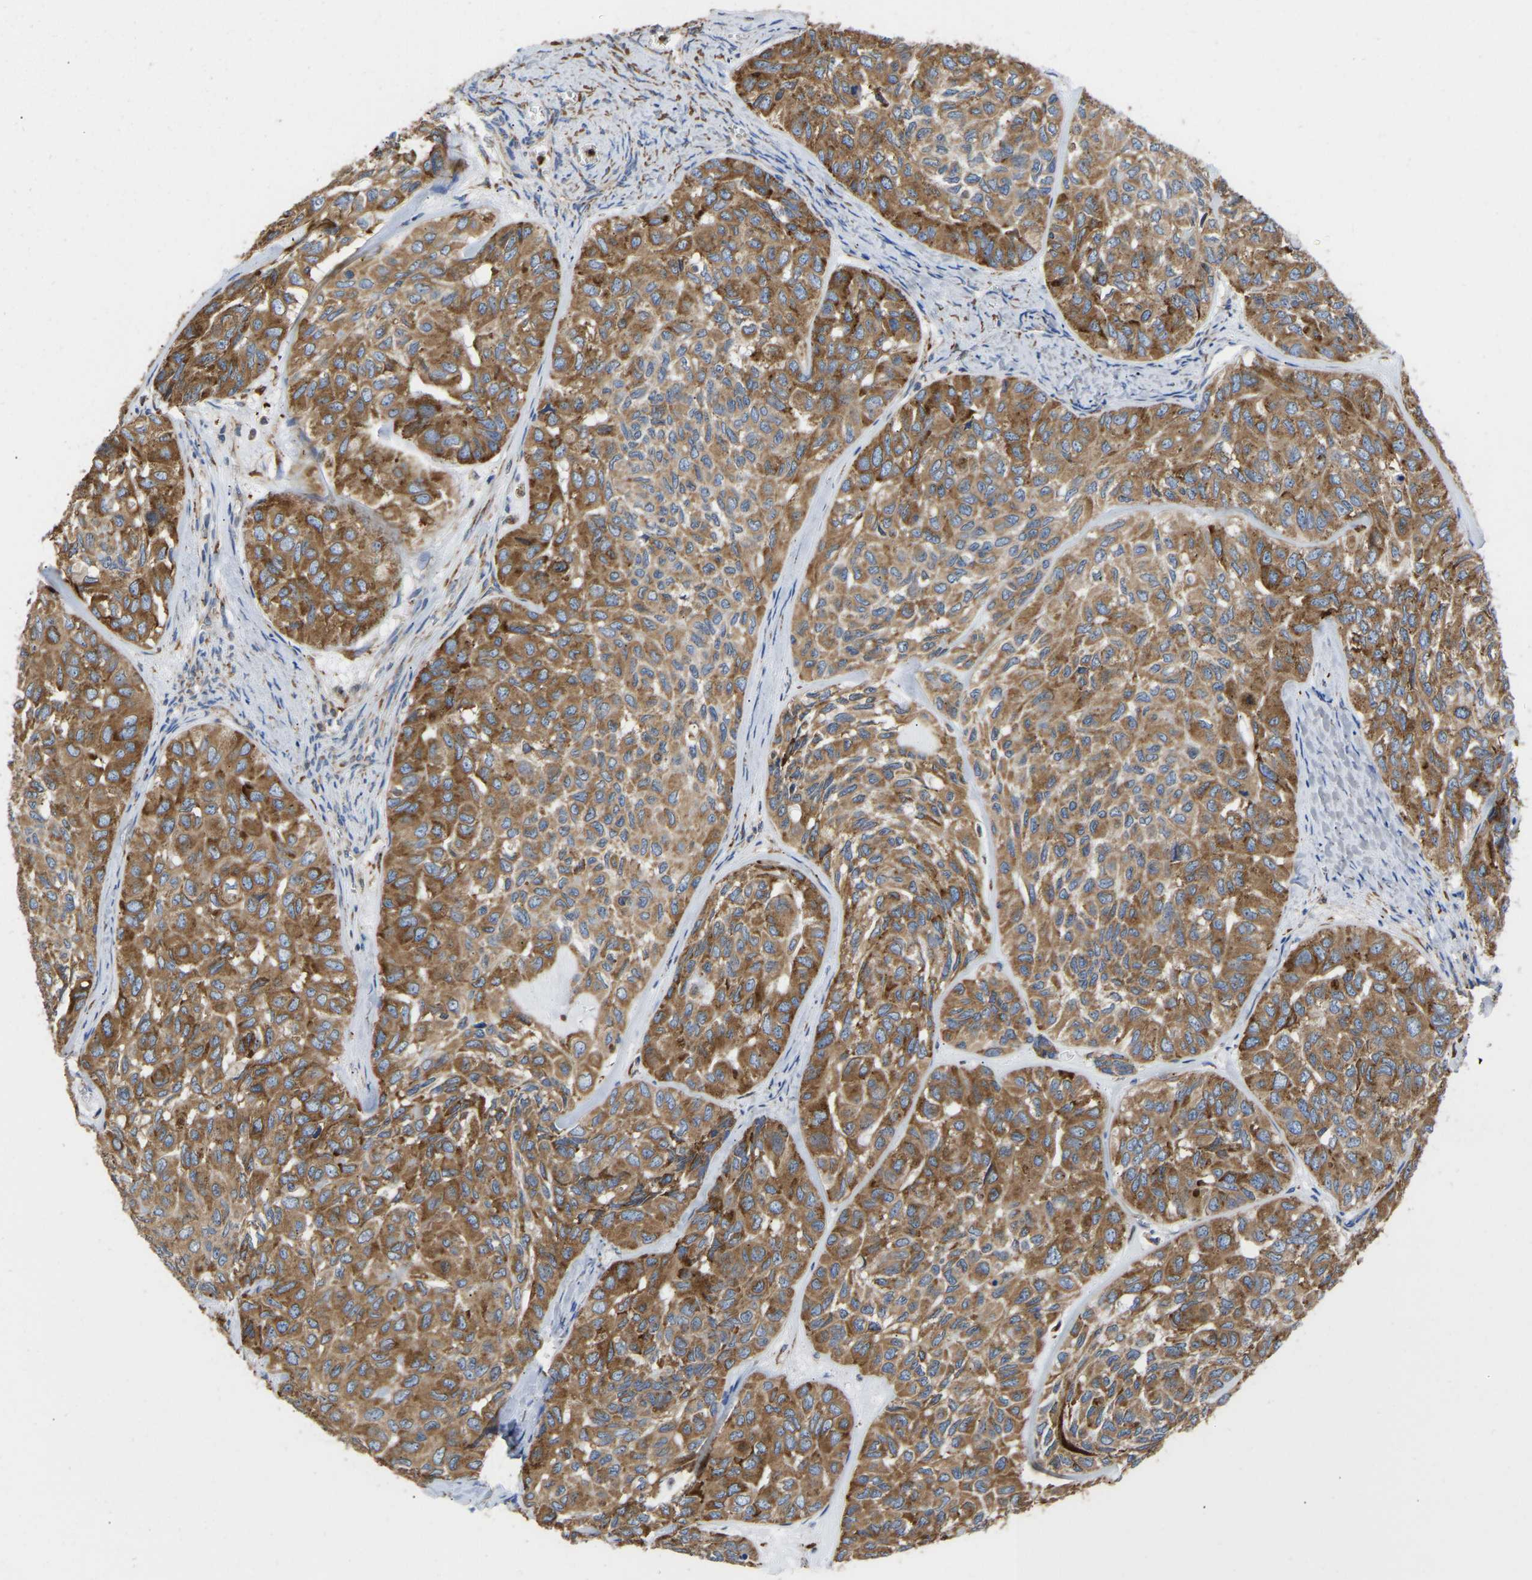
{"staining": {"intensity": "moderate", "quantity": ">75%", "location": "cytoplasmic/membranous"}, "tissue": "head and neck cancer", "cell_type": "Tumor cells", "image_type": "cancer", "snomed": [{"axis": "morphology", "description": "Adenocarcinoma, NOS"}, {"axis": "topography", "description": "Salivary gland, NOS"}, {"axis": "topography", "description": "Head-Neck"}], "caption": "Protein analysis of head and neck adenocarcinoma tissue reveals moderate cytoplasmic/membranous expression in approximately >75% of tumor cells.", "gene": "P4HB", "patient": {"sex": "female", "age": 76}}